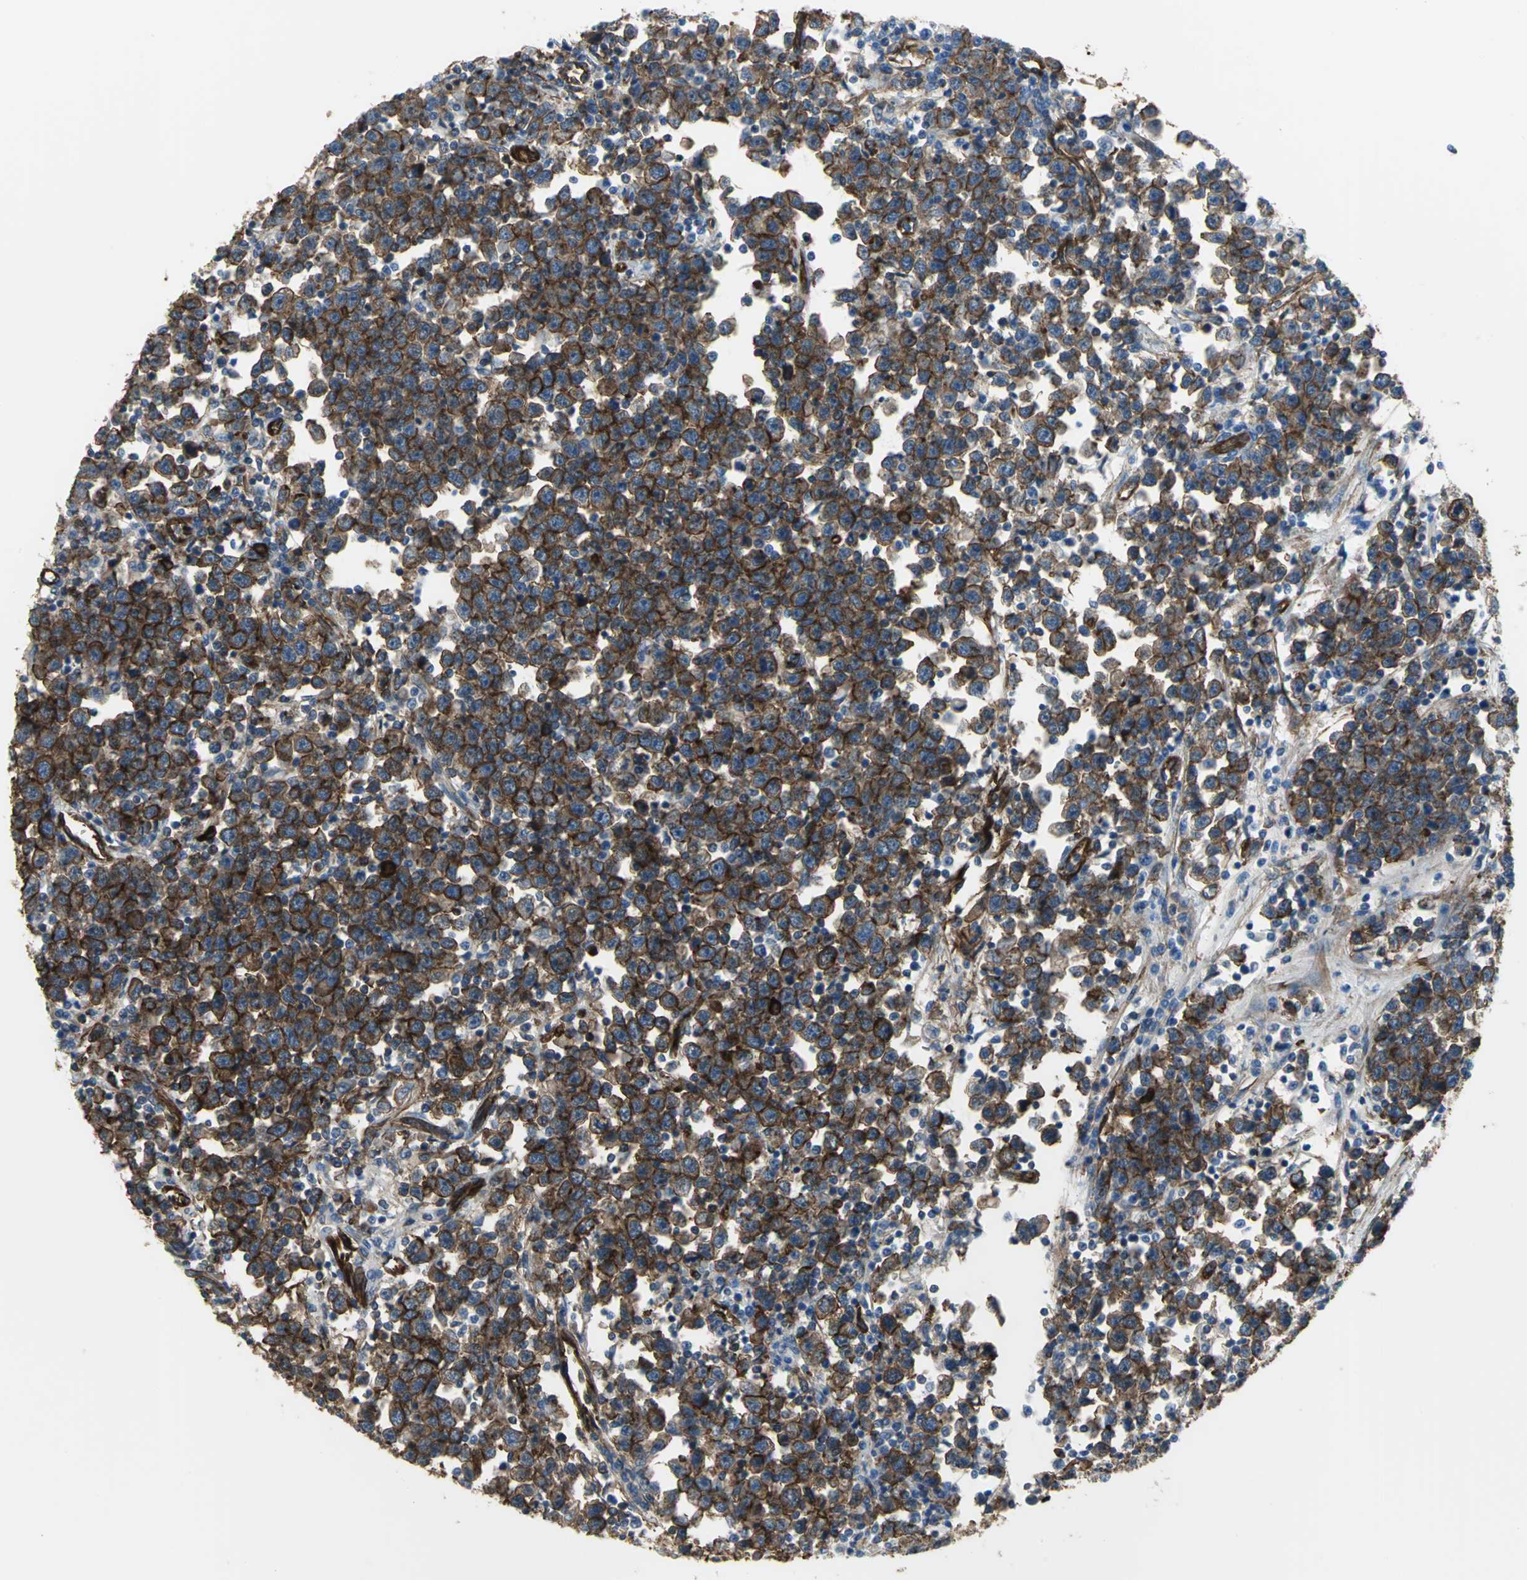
{"staining": {"intensity": "strong", "quantity": ">75%", "location": "cytoplasmic/membranous"}, "tissue": "testis cancer", "cell_type": "Tumor cells", "image_type": "cancer", "snomed": [{"axis": "morphology", "description": "Seminoma, NOS"}, {"axis": "topography", "description": "Testis"}], "caption": "Human testis cancer (seminoma) stained for a protein (brown) shows strong cytoplasmic/membranous positive staining in about >75% of tumor cells.", "gene": "FLNB", "patient": {"sex": "male", "age": 43}}